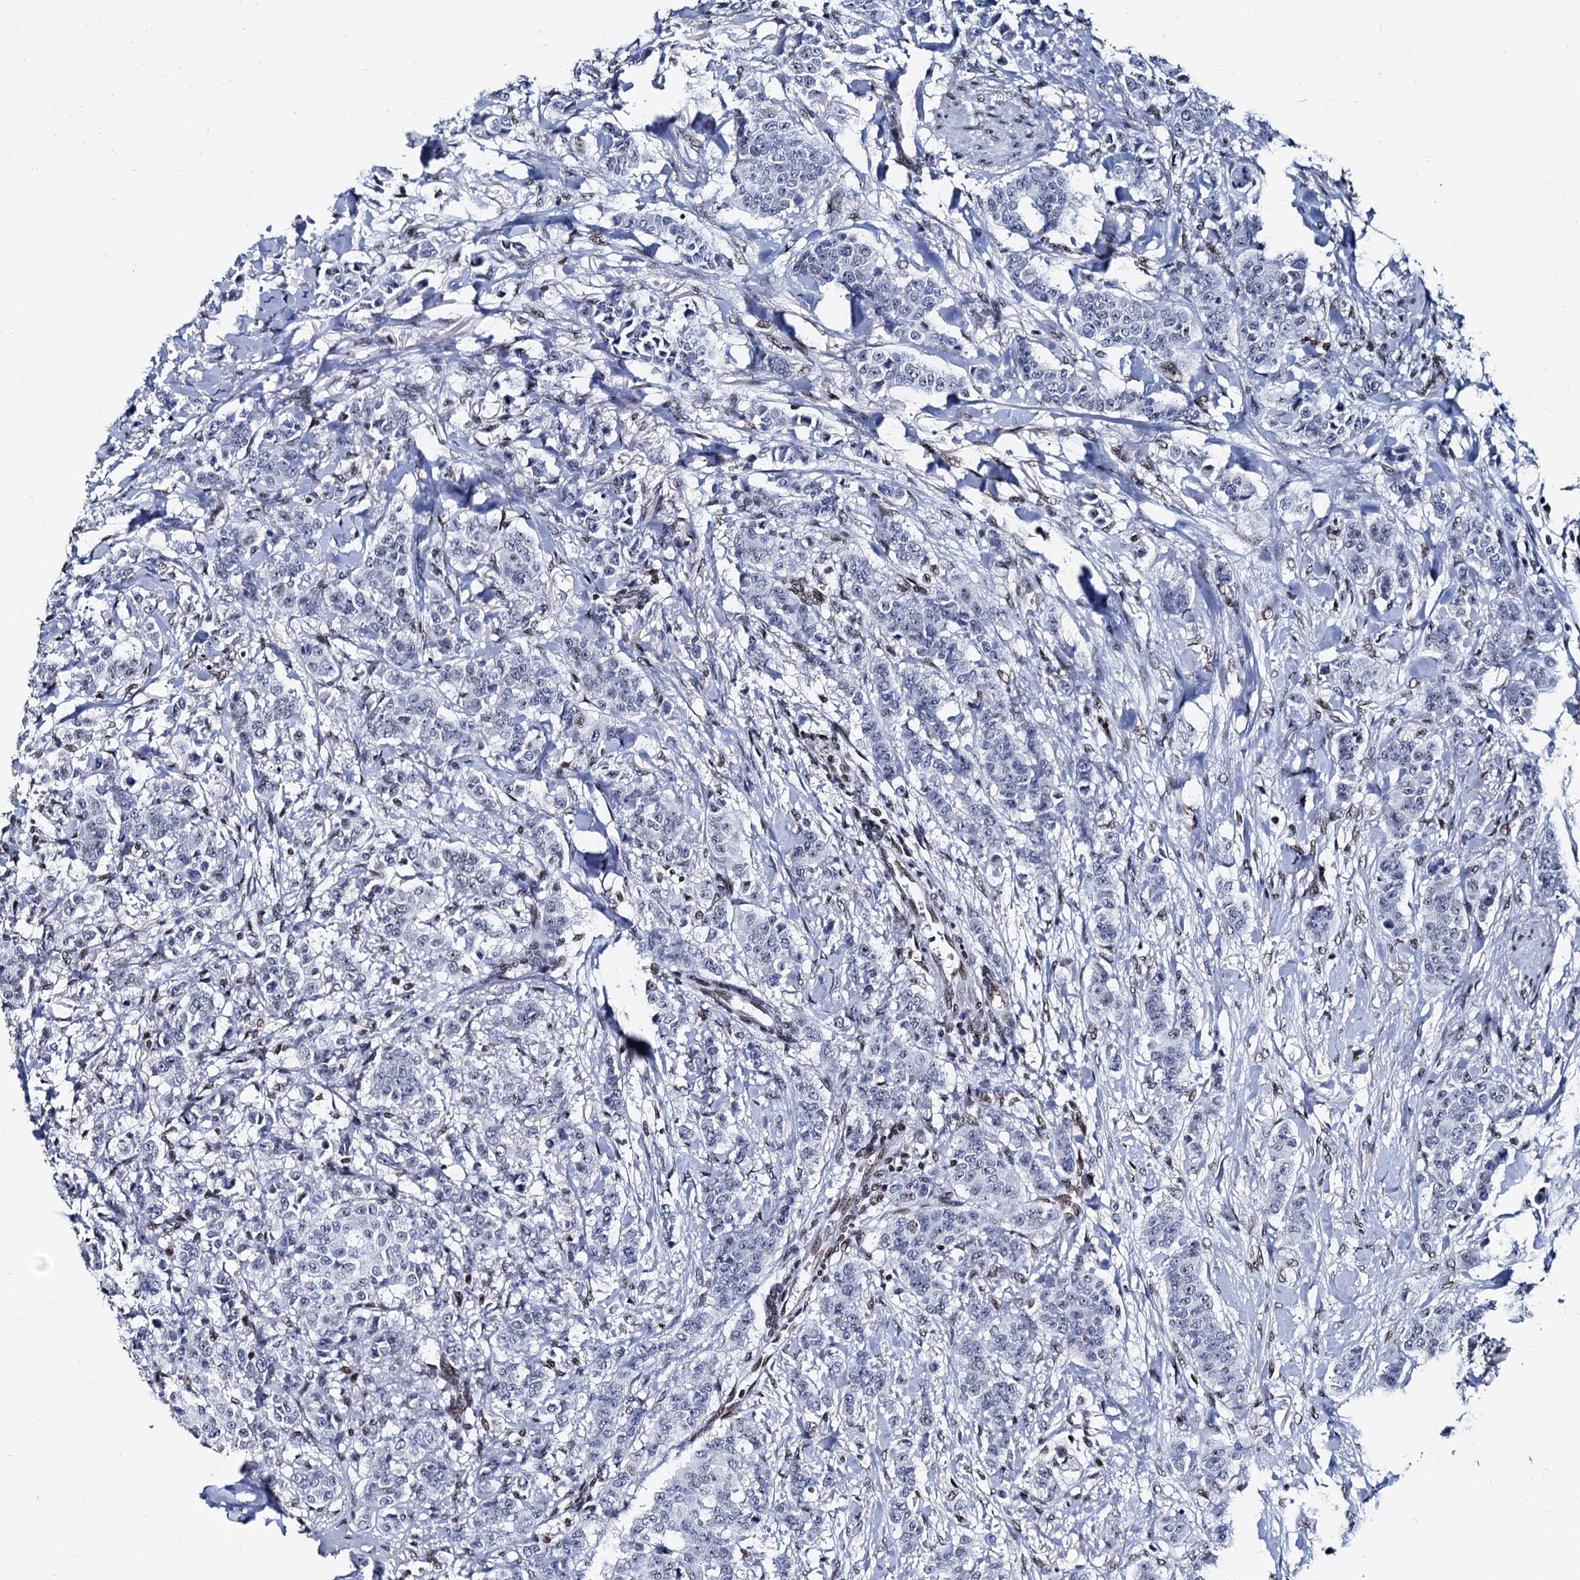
{"staining": {"intensity": "negative", "quantity": "none", "location": "none"}, "tissue": "breast cancer", "cell_type": "Tumor cells", "image_type": "cancer", "snomed": [{"axis": "morphology", "description": "Duct carcinoma"}, {"axis": "topography", "description": "Breast"}], "caption": "DAB immunohistochemical staining of breast infiltrating ductal carcinoma shows no significant staining in tumor cells. (DAB IHC with hematoxylin counter stain).", "gene": "CMAS", "patient": {"sex": "female", "age": 40}}